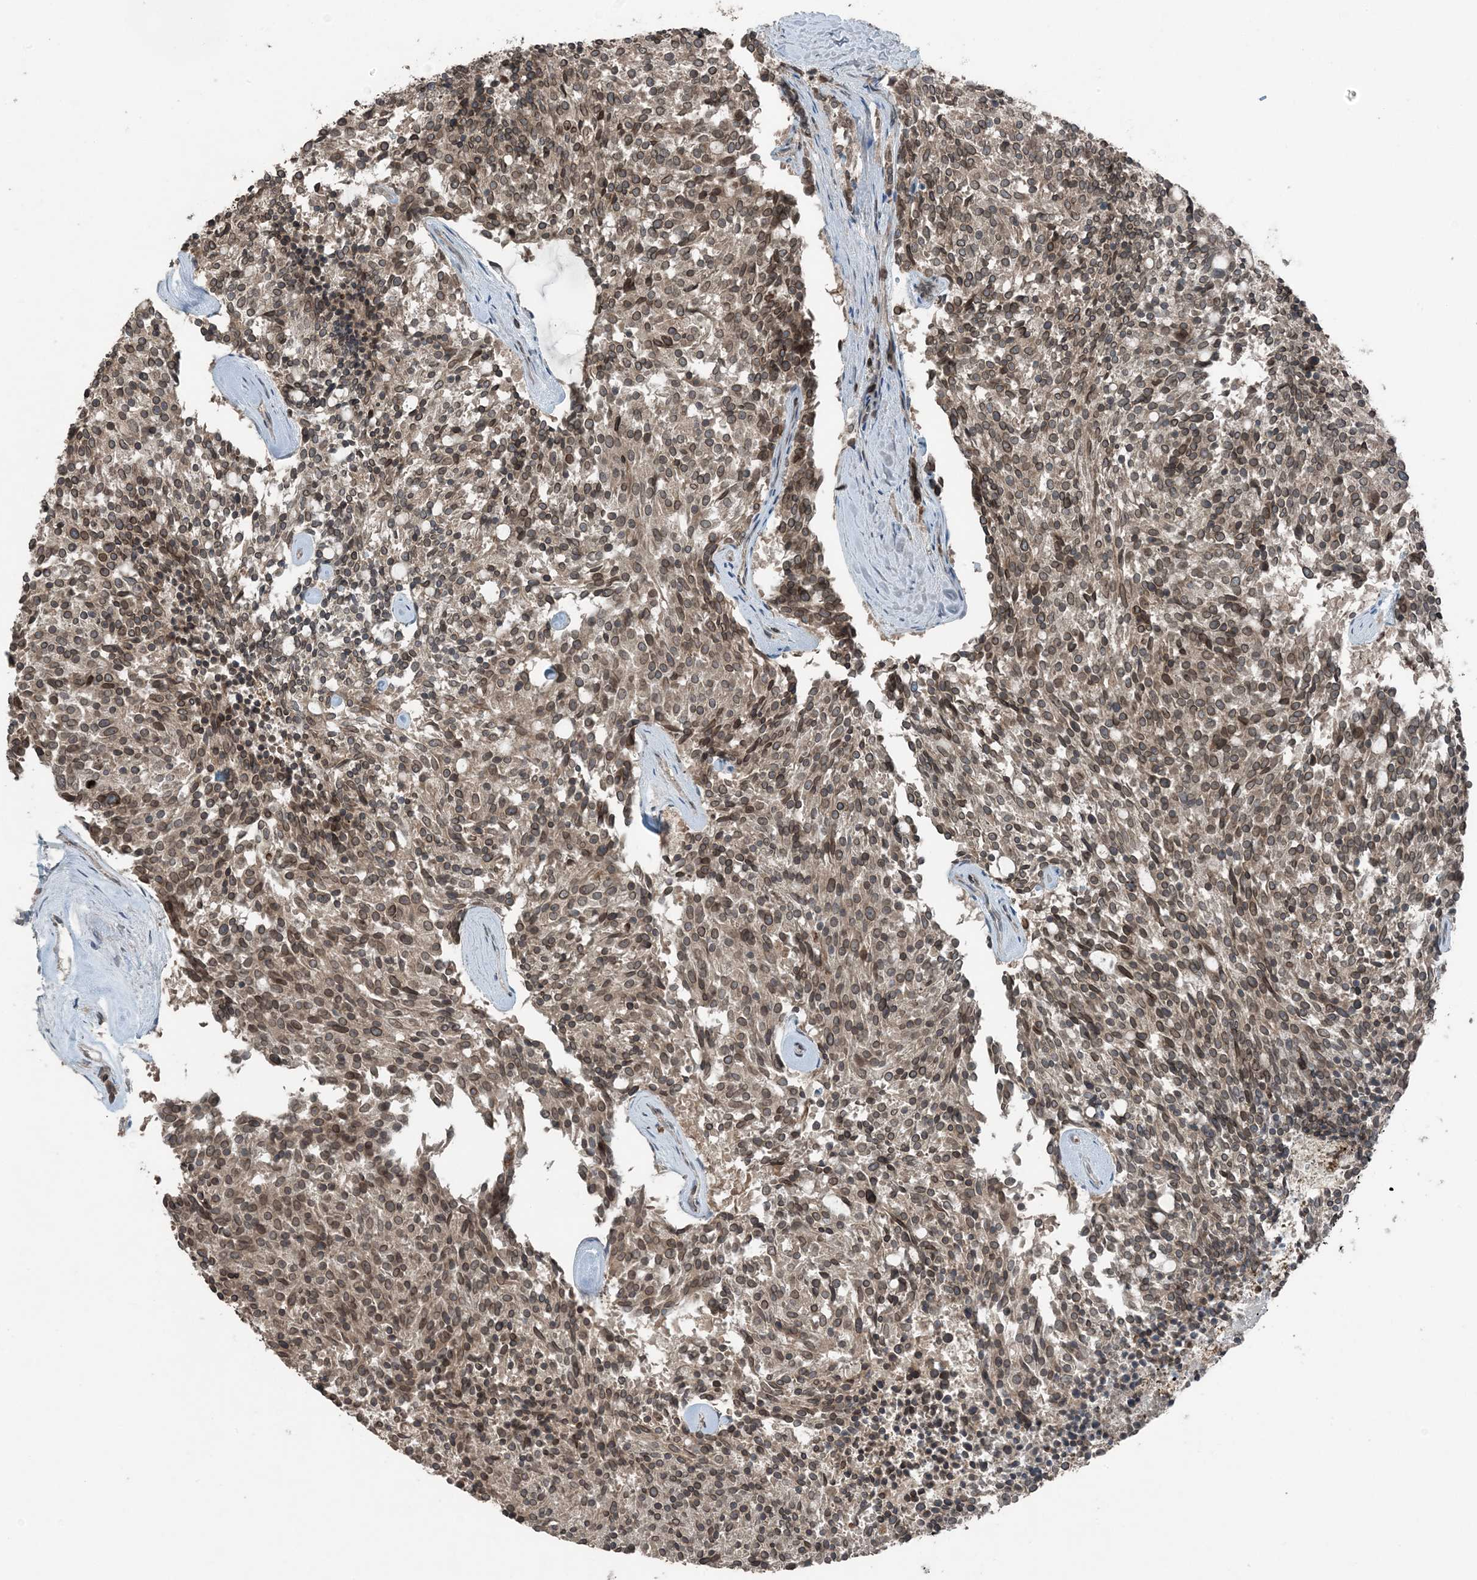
{"staining": {"intensity": "moderate", "quantity": ">75%", "location": "cytoplasmic/membranous,nuclear"}, "tissue": "carcinoid", "cell_type": "Tumor cells", "image_type": "cancer", "snomed": [{"axis": "morphology", "description": "Carcinoid, malignant, NOS"}, {"axis": "topography", "description": "Pancreas"}], "caption": "Tumor cells show medium levels of moderate cytoplasmic/membranous and nuclear expression in approximately >75% of cells in human carcinoid. (DAB (3,3'-diaminobenzidine) IHC, brown staining for protein, blue staining for nuclei).", "gene": "ZFAND2B", "patient": {"sex": "female", "age": 54}}